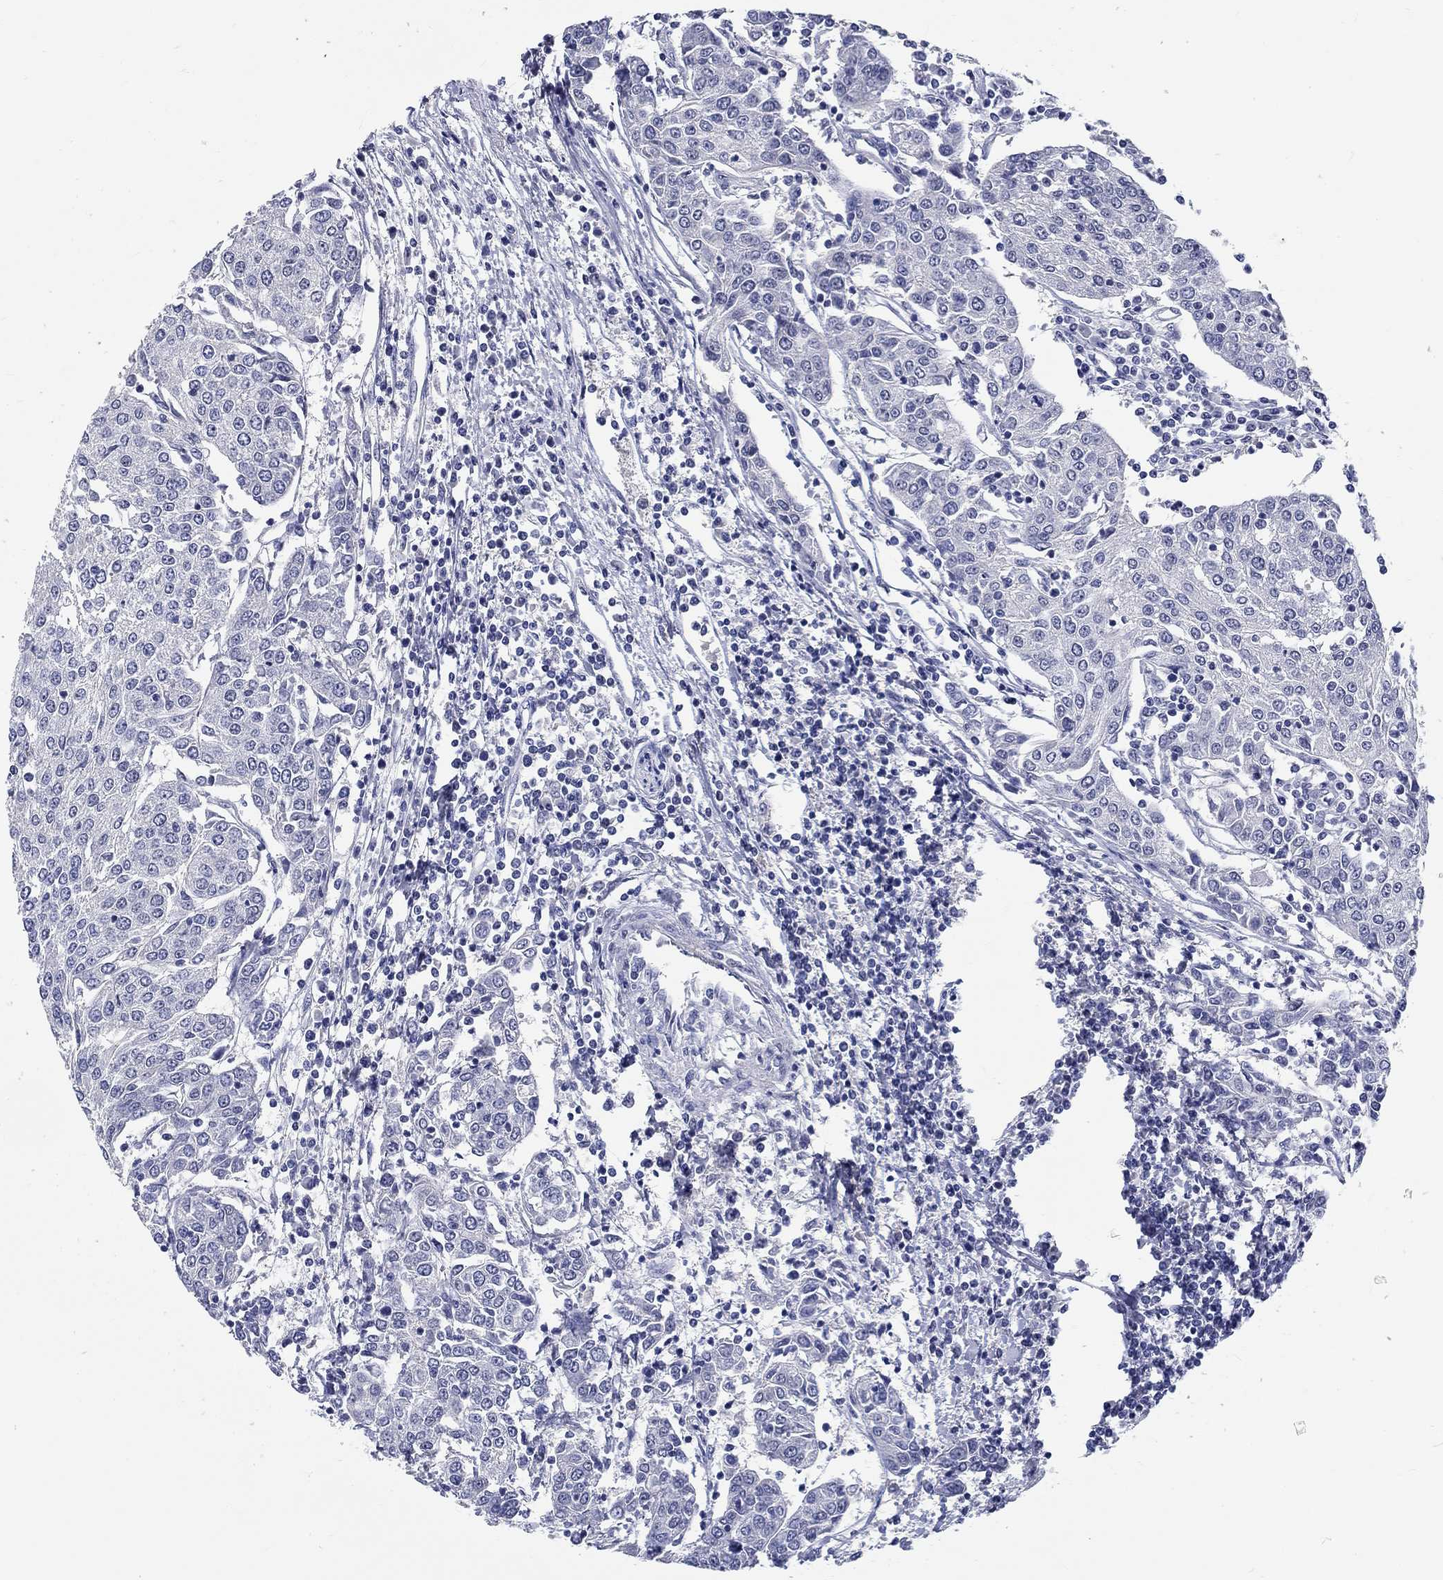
{"staining": {"intensity": "negative", "quantity": "none", "location": "none"}, "tissue": "urothelial cancer", "cell_type": "Tumor cells", "image_type": "cancer", "snomed": [{"axis": "morphology", "description": "Urothelial carcinoma, High grade"}, {"axis": "topography", "description": "Urinary bladder"}], "caption": "Protein analysis of high-grade urothelial carcinoma demonstrates no significant expression in tumor cells.", "gene": "GRIN1", "patient": {"sex": "female", "age": 85}}